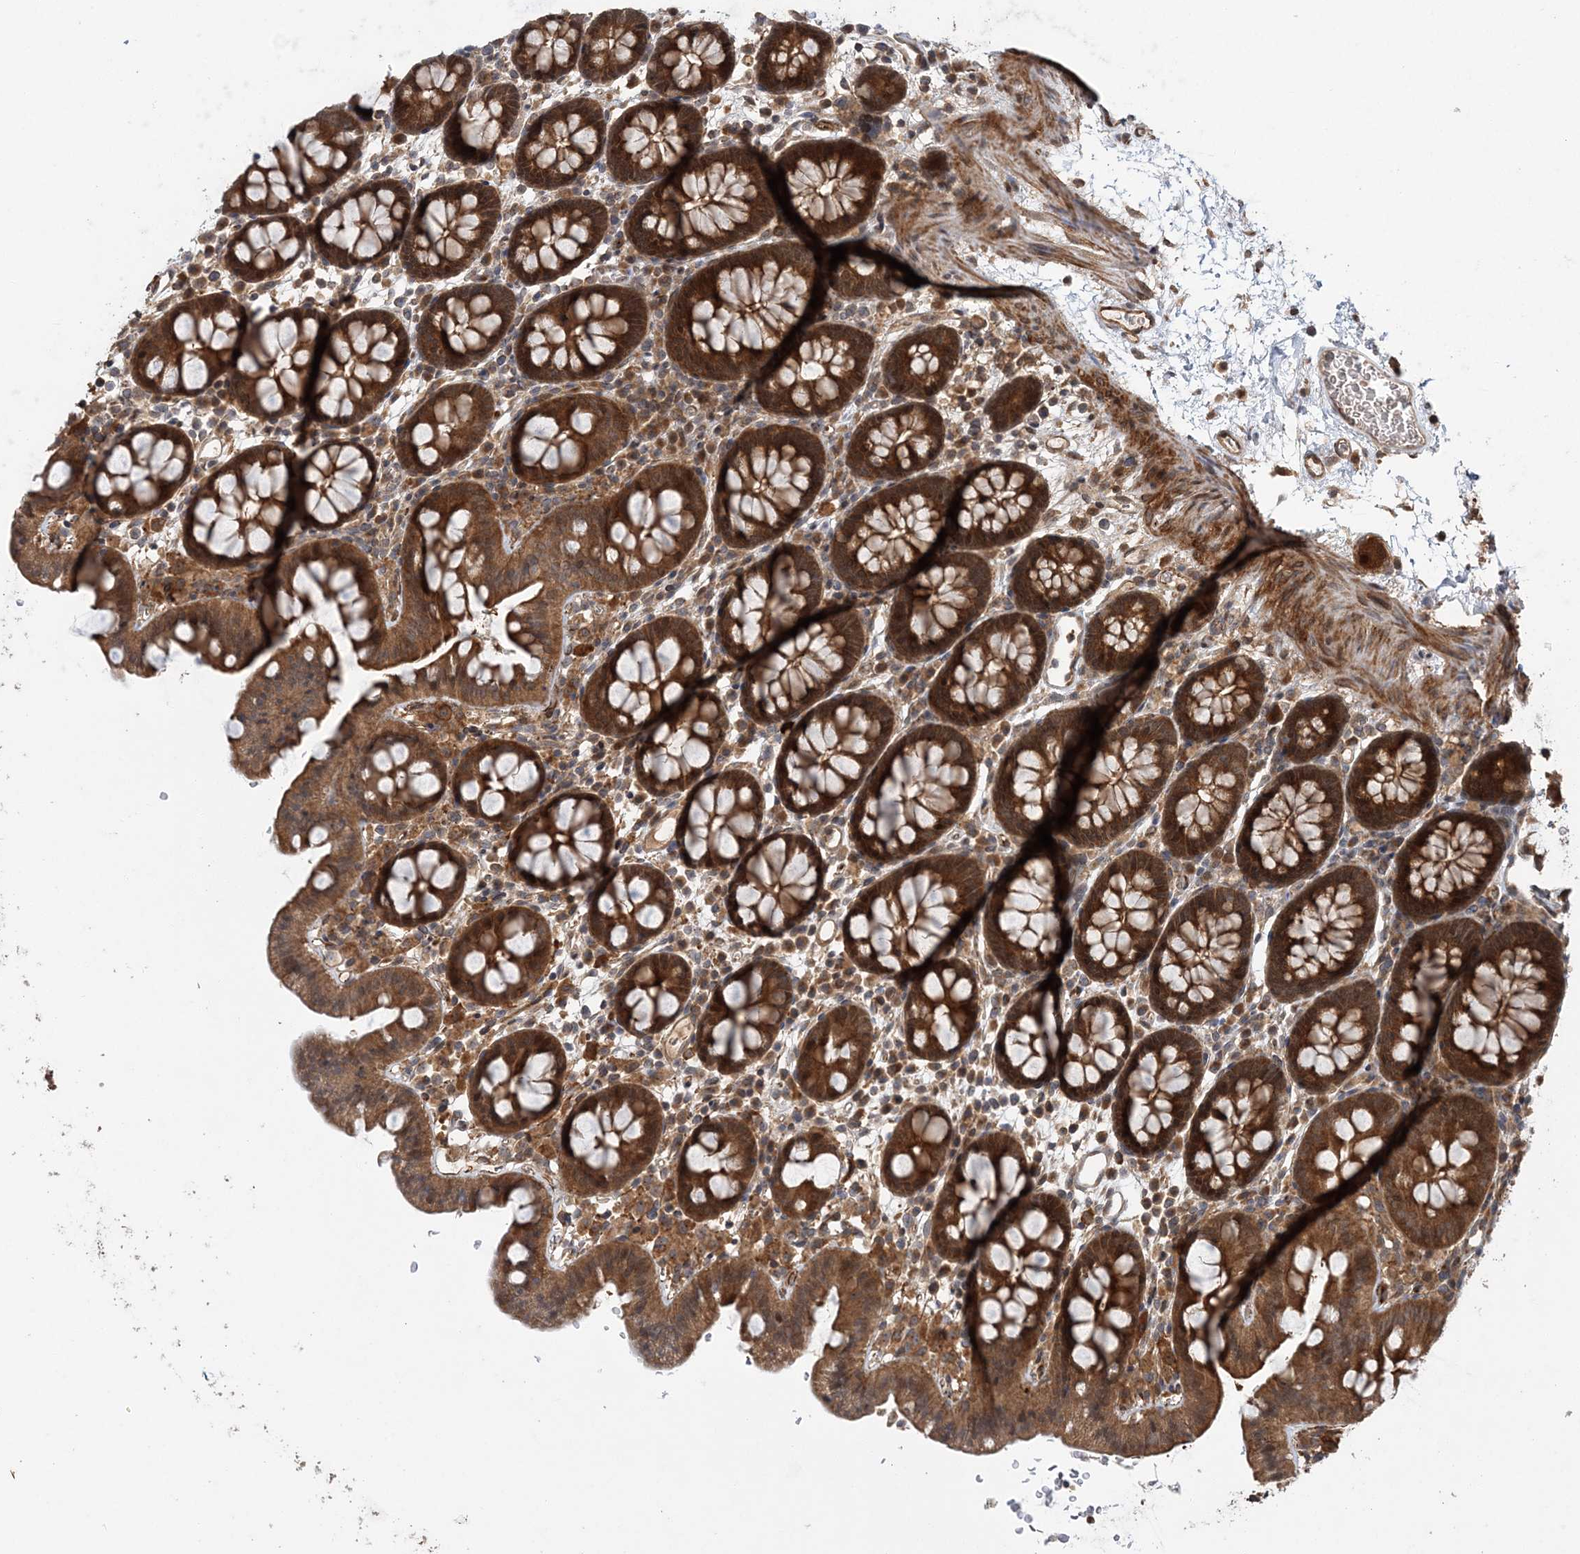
{"staining": {"intensity": "moderate", "quantity": ">75%", "location": "cytoplasmic/membranous"}, "tissue": "colon", "cell_type": "Endothelial cells", "image_type": "normal", "snomed": [{"axis": "morphology", "description": "Normal tissue, NOS"}, {"axis": "topography", "description": "Colon"}], "caption": "Protein expression analysis of normal colon demonstrates moderate cytoplasmic/membranous staining in approximately >75% of endothelial cells. The staining was performed using DAB (3,3'-diaminobenzidine), with brown indicating positive protein expression. Nuclei are stained blue with hematoxylin.", "gene": "UBTD2", "patient": {"sex": "male", "age": 75}}